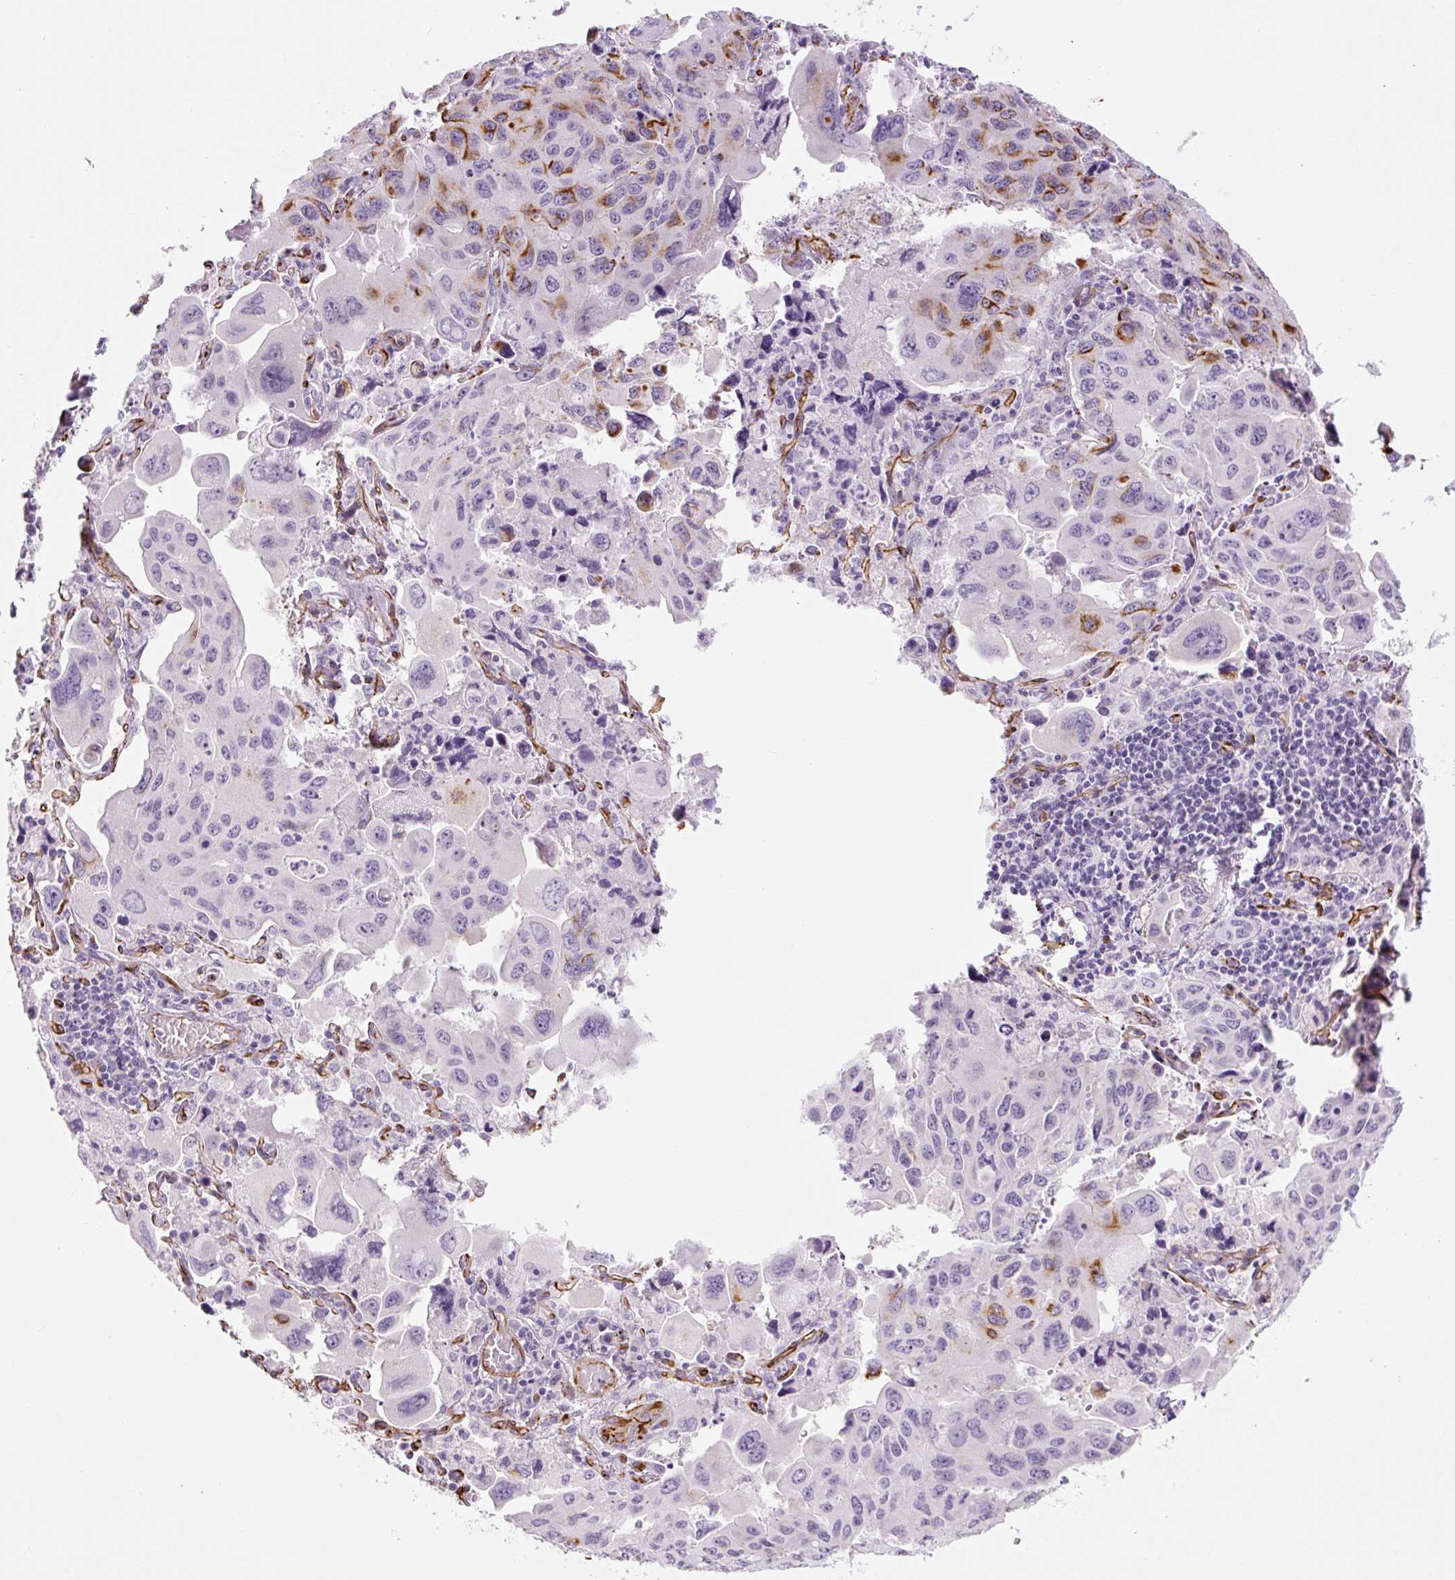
{"staining": {"intensity": "moderate", "quantity": "25%-75%", "location": "cytoplasmic/membranous"}, "tissue": "lung cancer", "cell_type": "Tumor cells", "image_type": "cancer", "snomed": [{"axis": "morphology", "description": "Adenocarcinoma, NOS"}, {"axis": "topography", "description": "Lung"}], "caption": "A micrograph of human adenocarcinoma (lung) stained for a protein reveals moderate cytoplasmic/membranous brown staining in tumor cells. The staining is performed using DAB brown chromogen to label protein expression. The nuclei are counter-stained blue using hematoxylin.", "gene": "NES", "patient": {"sex": "male", "age": 64}}